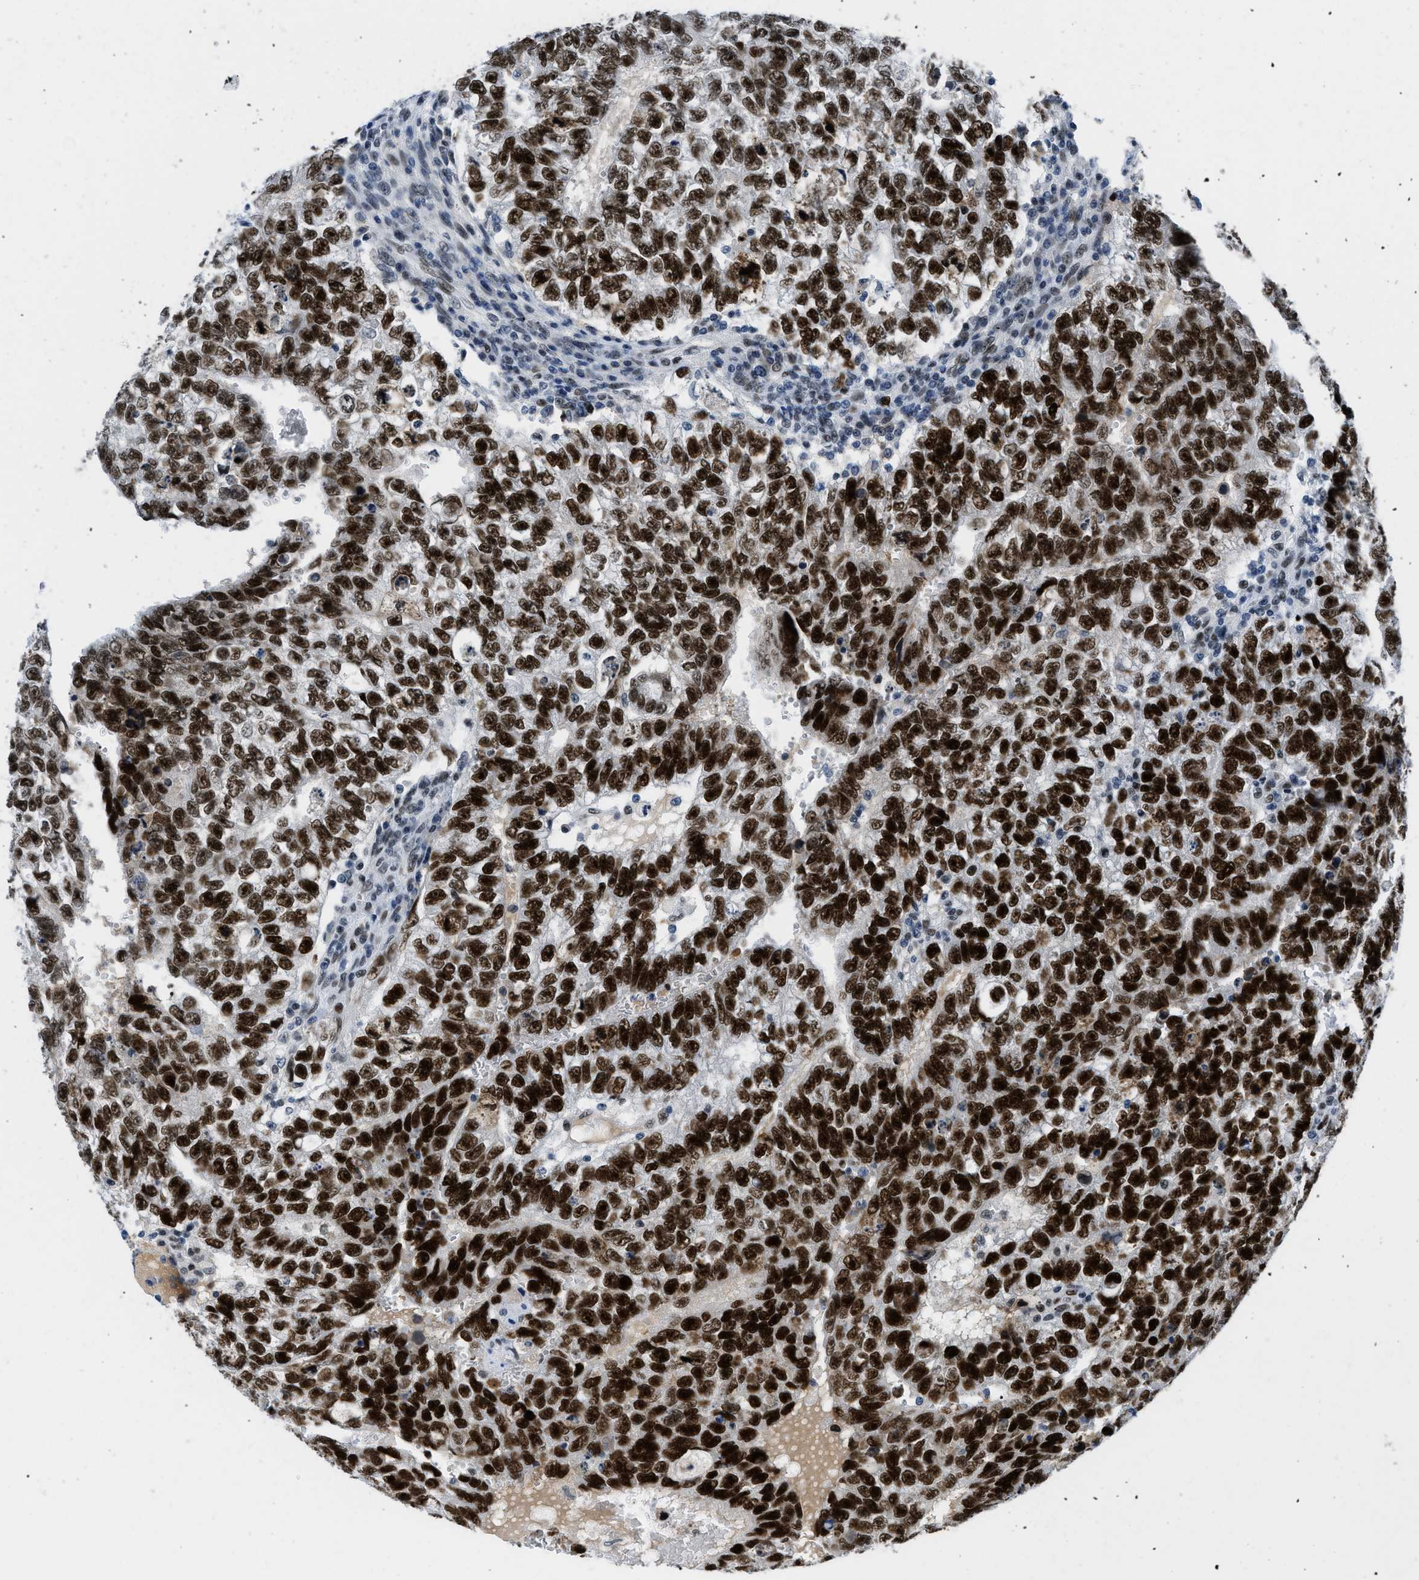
{"staining": {"intensity": "strong", "quantity": ">75%", "location": "nuclear"}, "tissue": "testis cancer", "cell_type": "Tumor cells", "image_type": "cancer", "snomed": [{"axis": "morphology", "description": "Seminoma, NOS"}, {"axis": "morphology", "description": "Carcinoma, Embryonal, NOS"}, {"axis": "topography", "description": "Testis"}], "caption": "Protein staining of testis cancer (embryonal carcinoma) tissue reveals strong nuclear expression in about >75% of tumor cells.", "gene": "SMARCAD1", "patient": {"sex": "male", "age": 38}}